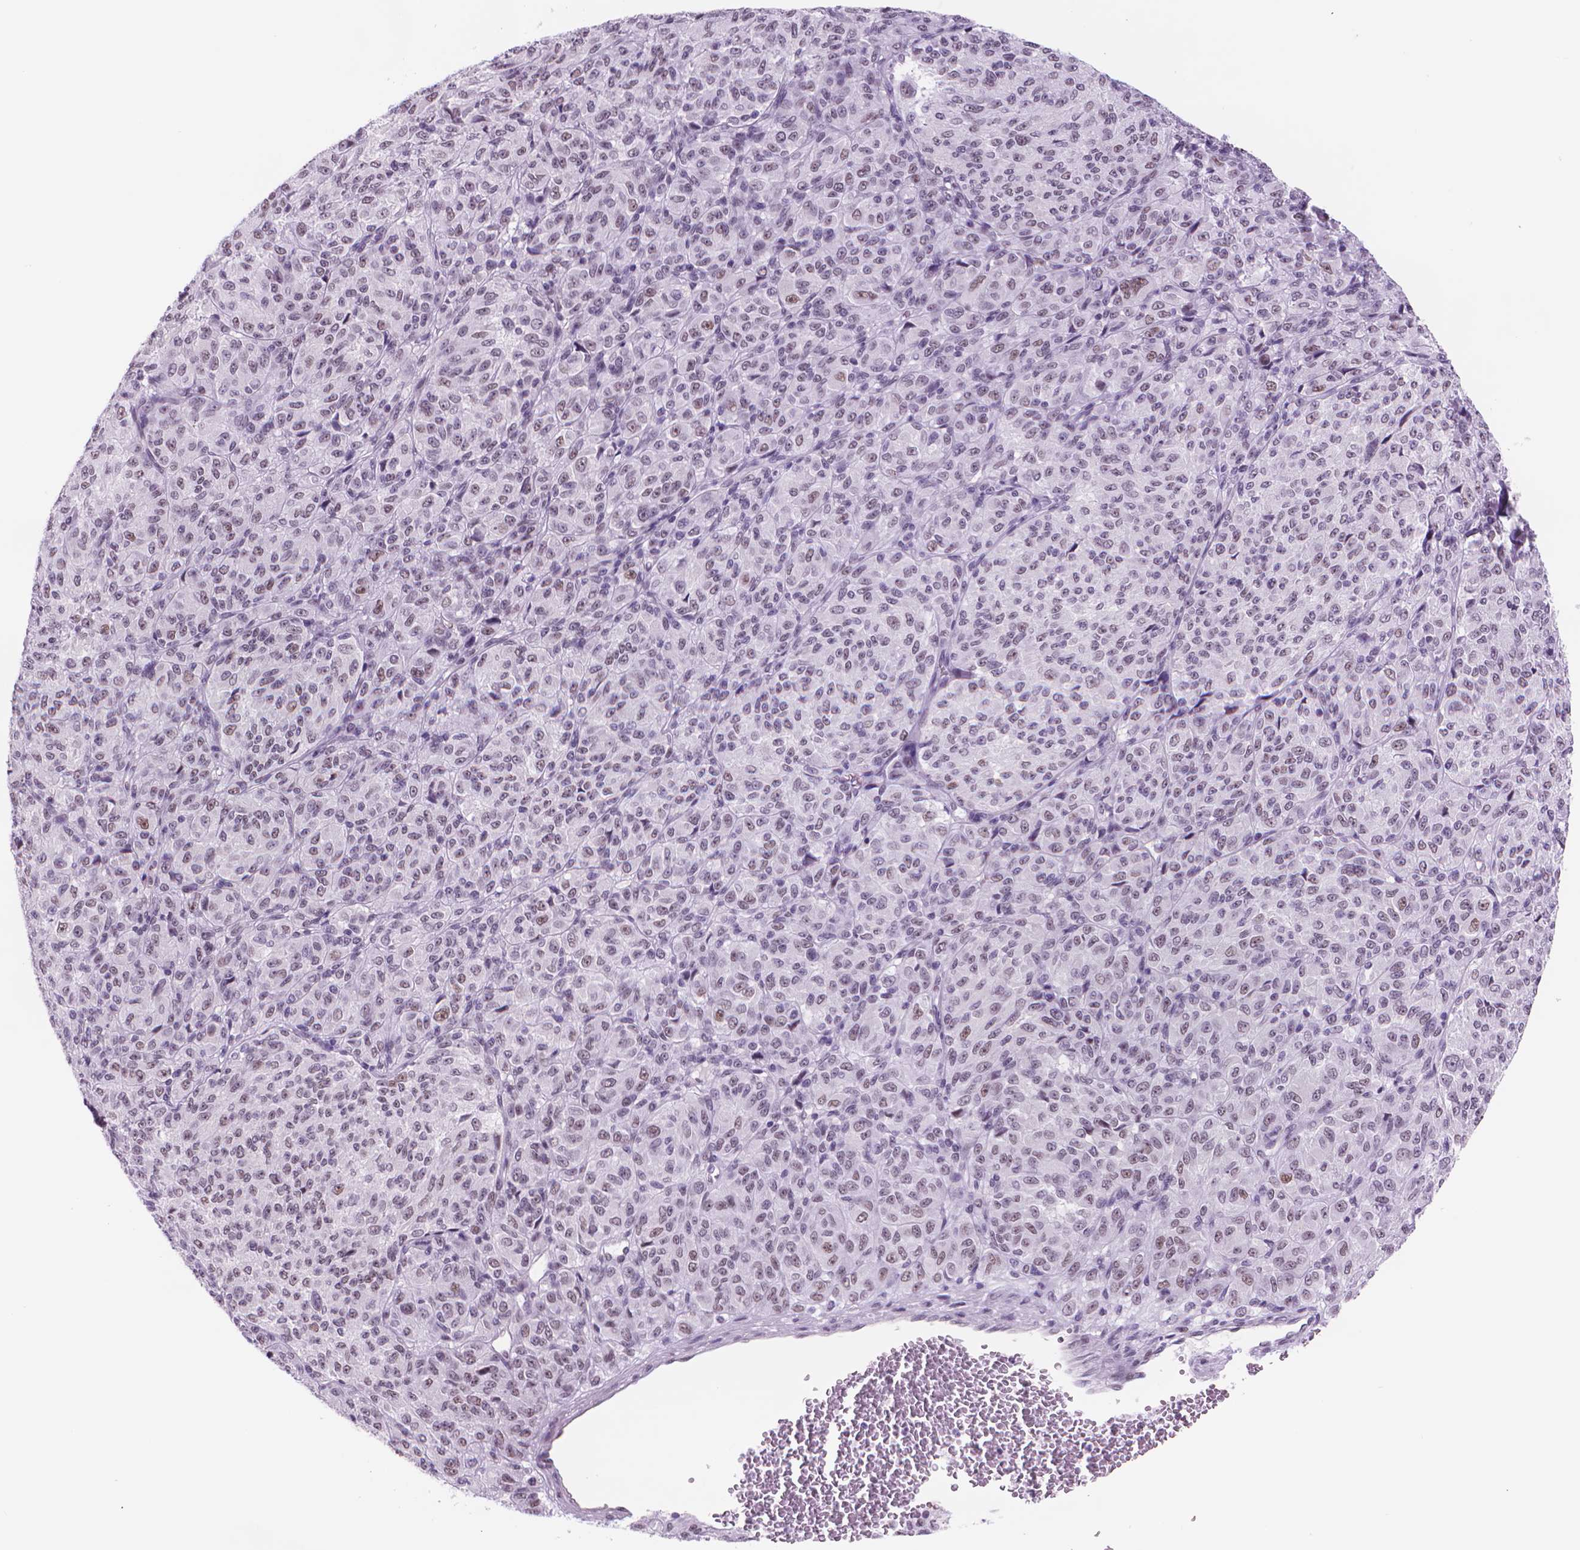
{"staining": {"intensity": "weak", "quantity": "25%-75%", "location": "nuclear"}, "tissue": "melanoma", "cell_type": "Tumor cells", "image_type": "cancer", "snomed": [{"axis": "morphology", "description": "Malignant melanoma, Metastatic site"}, {"axis": "topography", "description": "Brain"}], "caption": "The immunohistochemical stain shows weak nuclear positivity in tumor cells of melanoma tissue.", "gene": "POLR3D", "patient": {"sex": "female", "age": 56}}